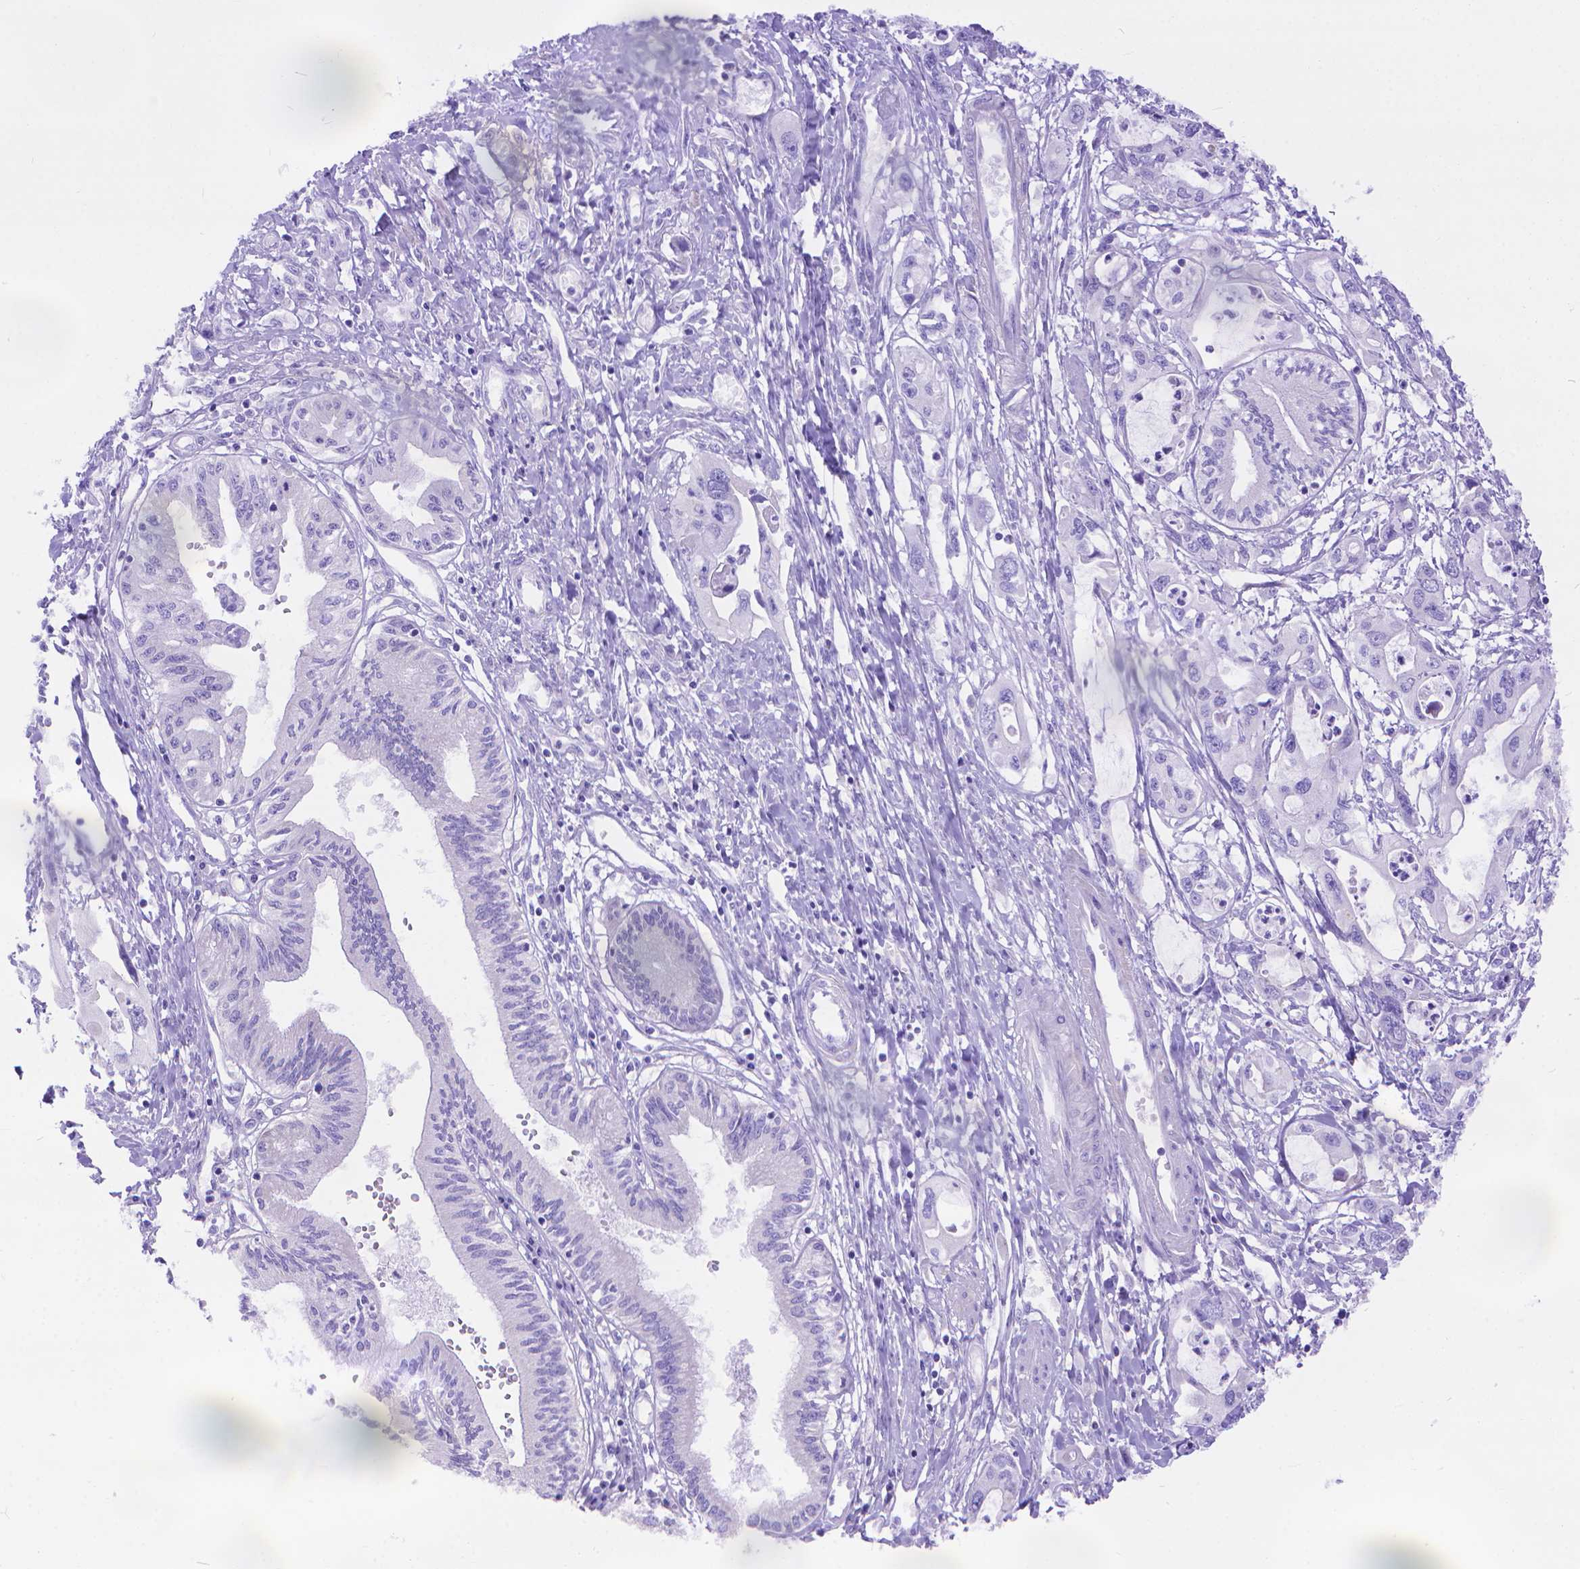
{"staining": {"intensity": "negative", "quantity": "none", "location": "none"}, "tissue": "pancreatic cancer", "cell_type": "Tumor cells", "image_type": "cancer", "snomed": [{"axis": "morphology", "description": "Adenocarcinoma, NOS"}, {"axis": "topography", "description": "Pancreas"}], "caption": "This is an IHC image of pancreatic cancer (adenocarcinoma). There is no expression in tumor cells.", "gene": "DHRS2", "patient": {"sex": "male", "age": 60}}